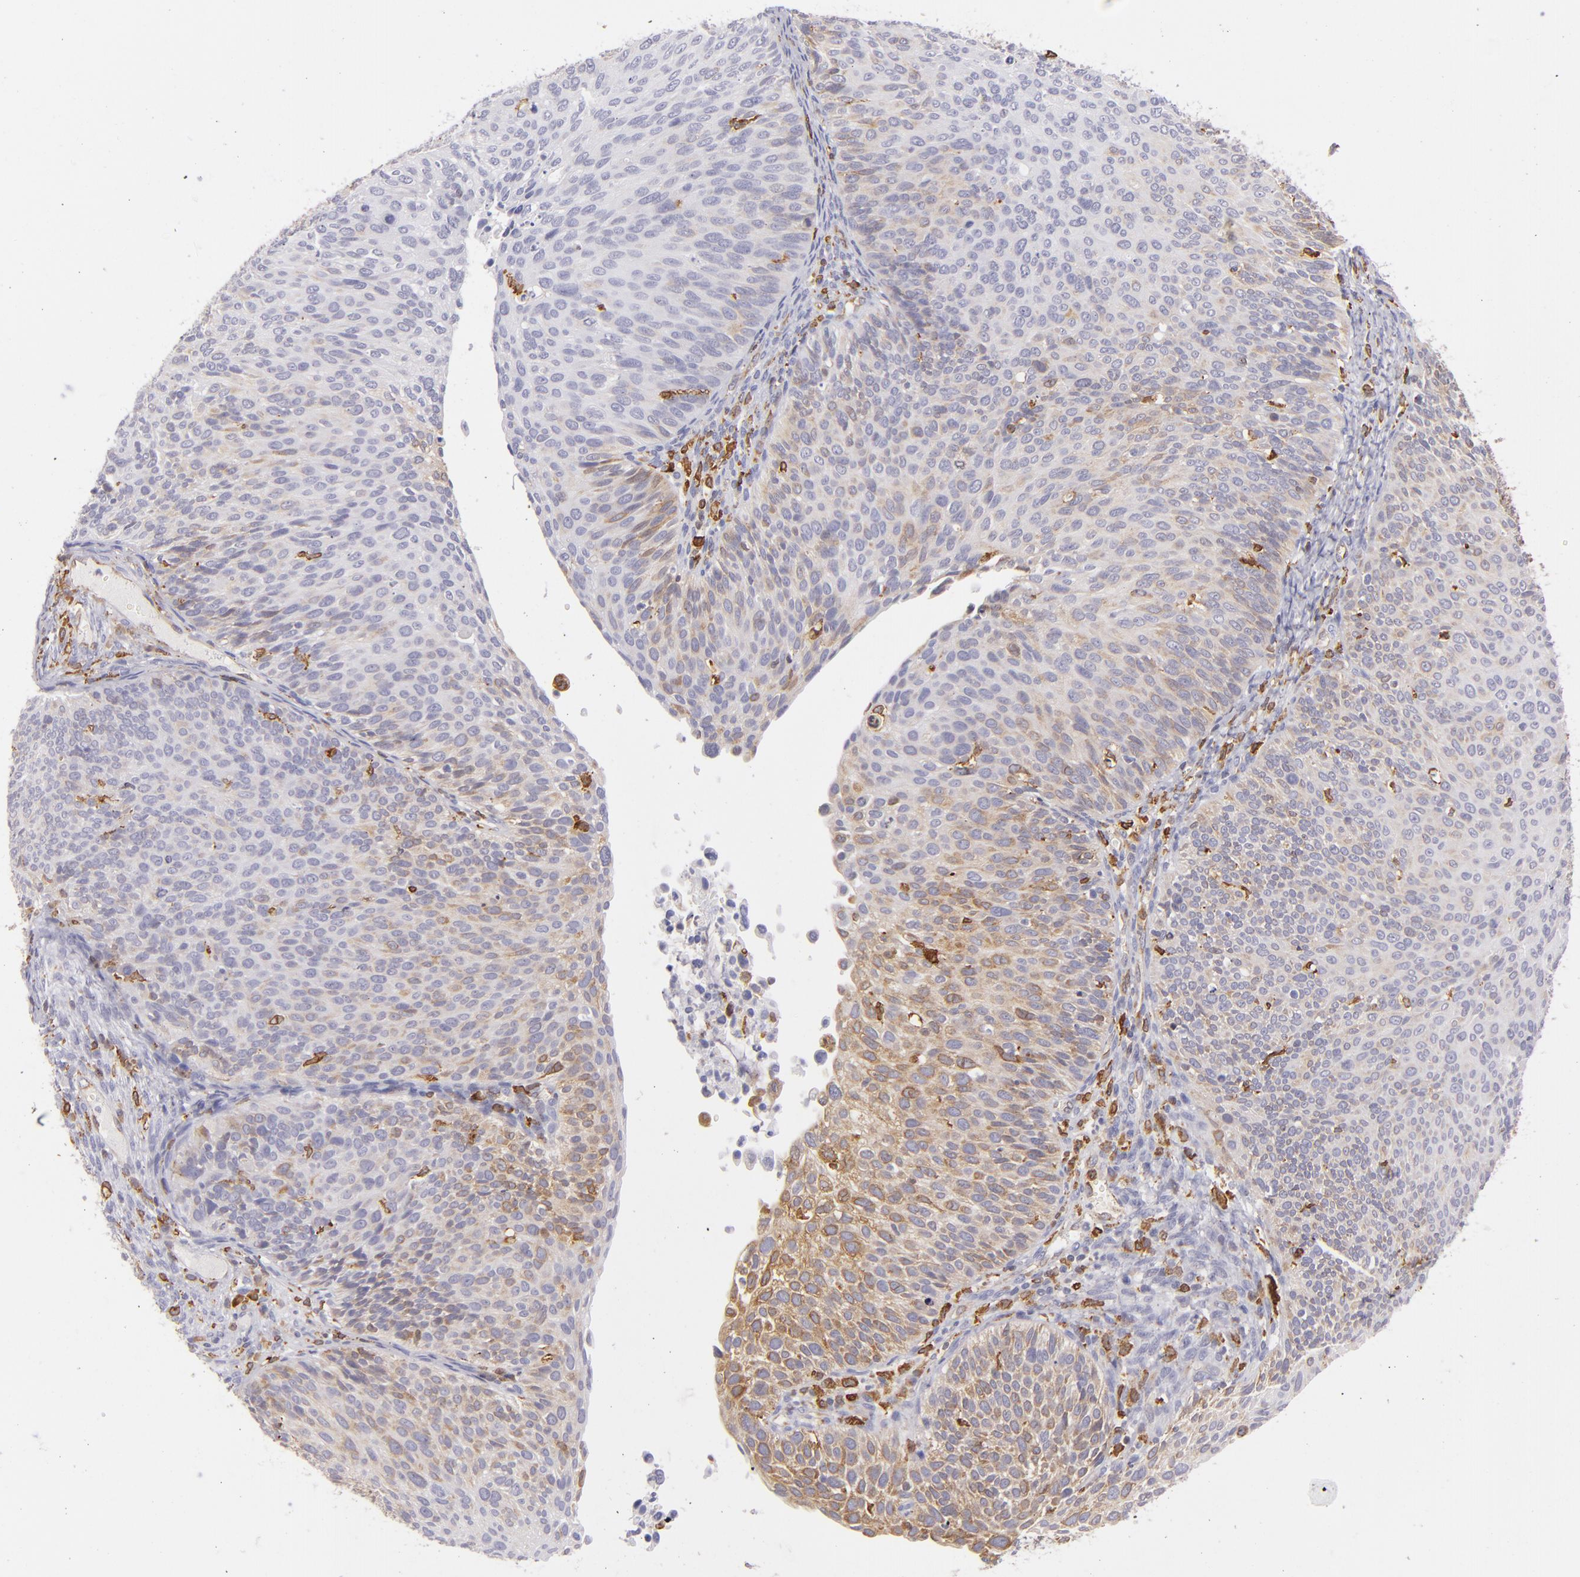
{"staining": {"intensity": "weak", "quantity": "<25%", "location": "cytoplasmic/membranous"}, "tissue": "cervical cancer", "cell_type": "Tumor cells", "image_type": "cancer", "snomed": [{"axis": "morphology", "description": "Squamous cell carcinoma, NOS"}, {"axis": "topography", "description": "Cervix"}], "caption": "This histopathology image is of cervical cancer (squamous cell carcinoma) stained with immunohistochemistry to label a protein in brown with the nuclei are counter-stained blue. There is no positivity in tumor cells. (DAB (3,3'-diaminobenzidine) IHC, high magnification).", "gene": "CD74", "patient": {"sex": "female", "age": 36}}